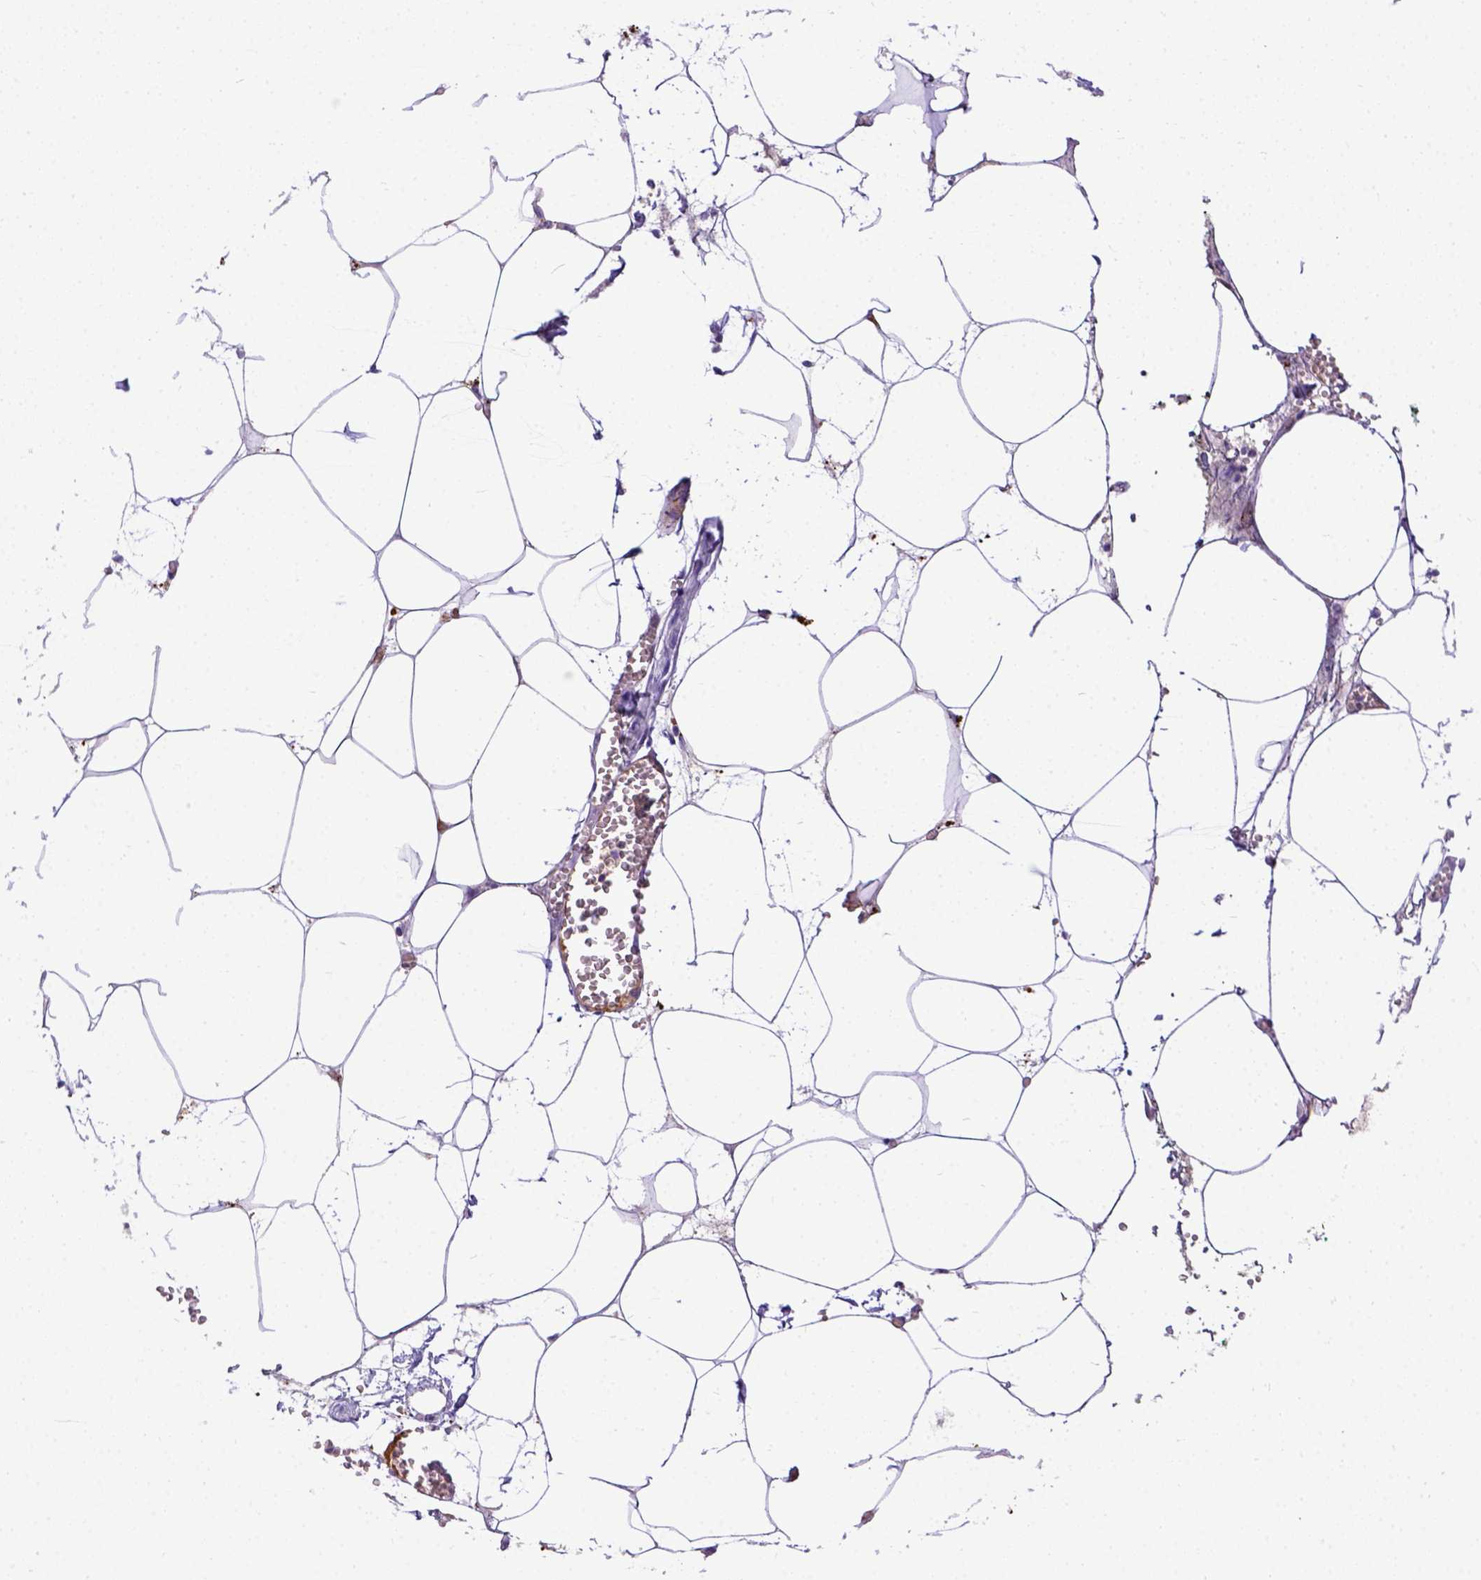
{"staining": {"intensity": "negative", "quantity": "none", "location": "none"}, "tissue": "adipose tissue", "cell_type": "Adipocytes", "image_type": "normal", "snomed": [{"axis": "morphology", "description": "Normal tissue, NOS"}, {"axis": "topography", "description": "Adipose tissue"}, {"axis": "topography", "description": "Pancreas"}, {"axis": "topography", "description": "Peripheral nerve tissue"}], "caption": "IHC histopathology image of unremarkable human adipose tissue stained for a protein (brown), which demonstrates no staining in adipocytes.", "gene": "CFAP300", "patient": {"sex": "female", "age": 58}}